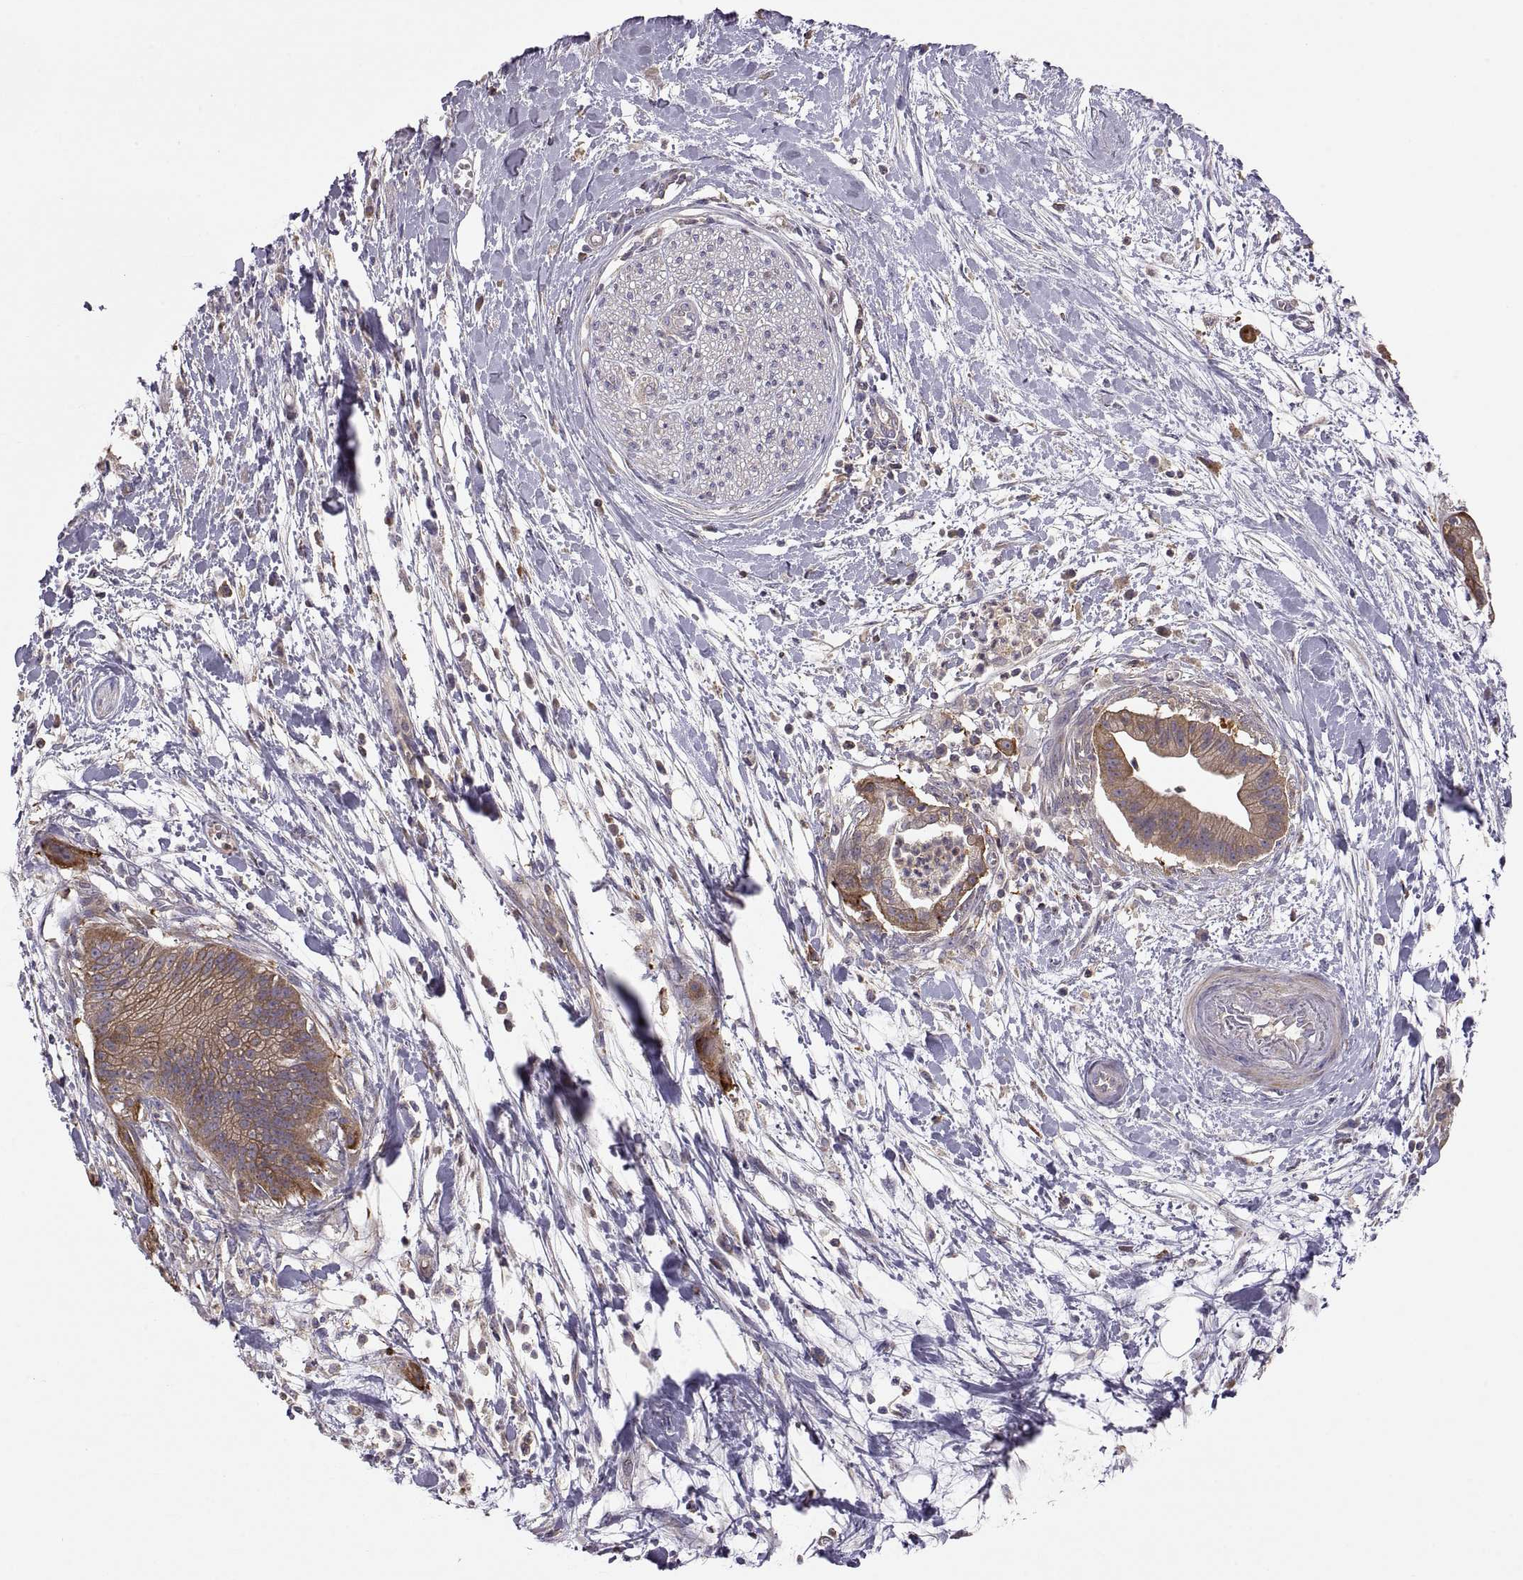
{"staining": {"intensity": "moderate", "quantity": ">75%", "location": "cytoplasmic/membranous"}, "tissue": "pancreatic cancer", "cell_type": "Tumor cells", "image_type": "cancer", "snomed": [{"axis": "morphology", "description": "Normal tissue, NOS"}, {"axis": "morphology", "description": "Adenocarcinoma, NOS"}, {"axis": "topography", "description": "Lymph node"}, {"axis": "topography", "description": "Pancreas"}], "caption": "Pancreatic cancer stained with DAB immunohistochemistry shows medium levels of moderate cytoplasmic/membranous positivity in approximately >75% of tumor cells.", "gene": "SPATA32", "patient": {"sex": "female", "age": 58}}